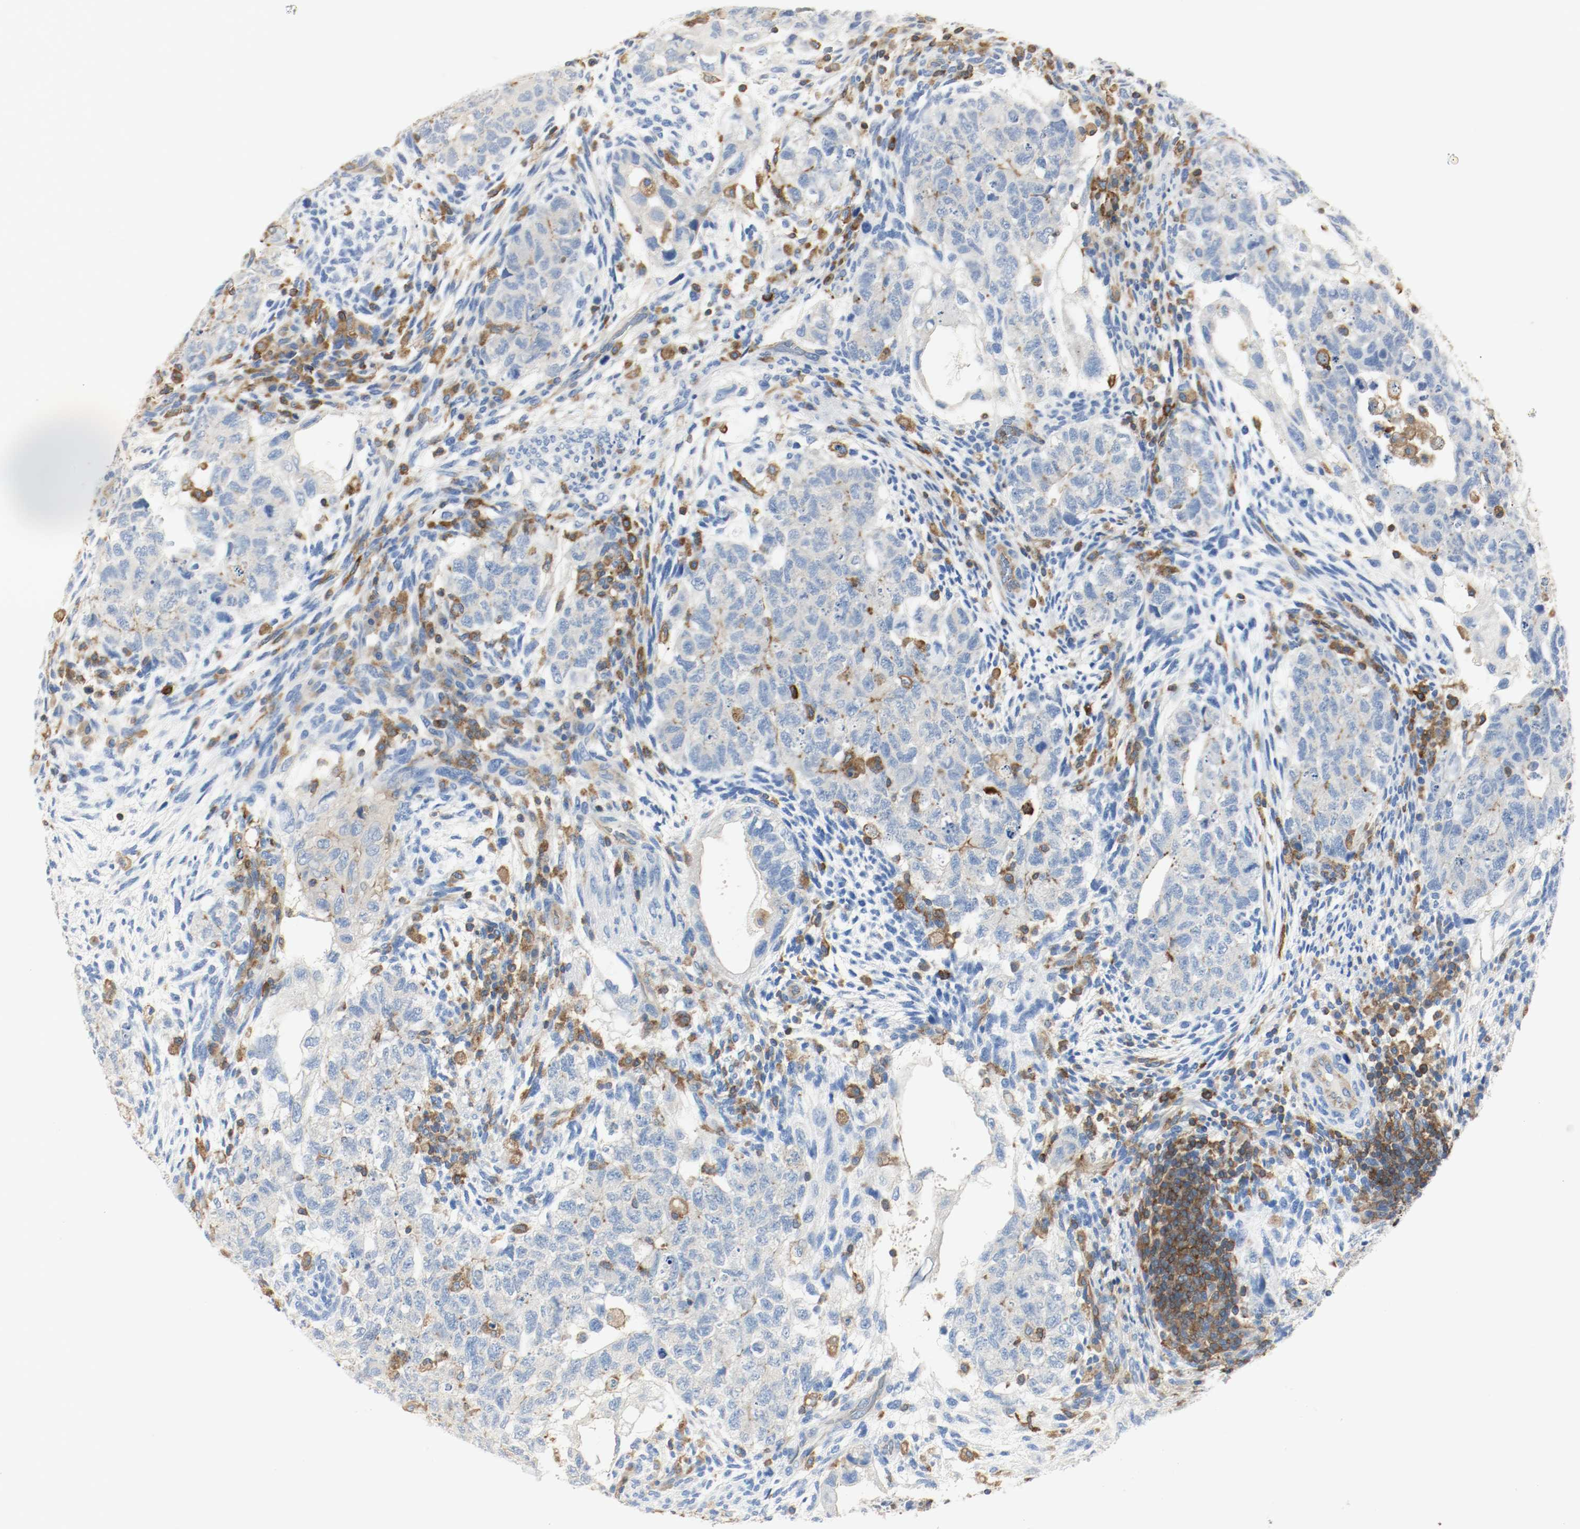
{"staining": {"intensity": "weak", "quantity": "25%-75%", "location": "cytoplasmic/membranous"}, "tissue": "testis cancer", "cell_type": "Tumor cells", "image_type": "cancer", "snomed": [{"axis": "morphology", "description": "Normal tissue, NOS"}, {"axis": "morphology", "description": "Carcinoma, Embryonal, NOS"}, {"axis": "topography", "description": "Testis"}], "caption": "Immunohistochemical staining of testis cancer (embryonal carcinoma) shows low levels of weak cytoplasmic/membranous protein positivity in approximately 25%-75% of tumor cells. The staining is performed using DAB brown chromogen to label protein expression. The nuclei are counter-stained blue using hematoxylin.", "gene": "ARPC1B", "patient": {"sex": "male", "age": 36}}